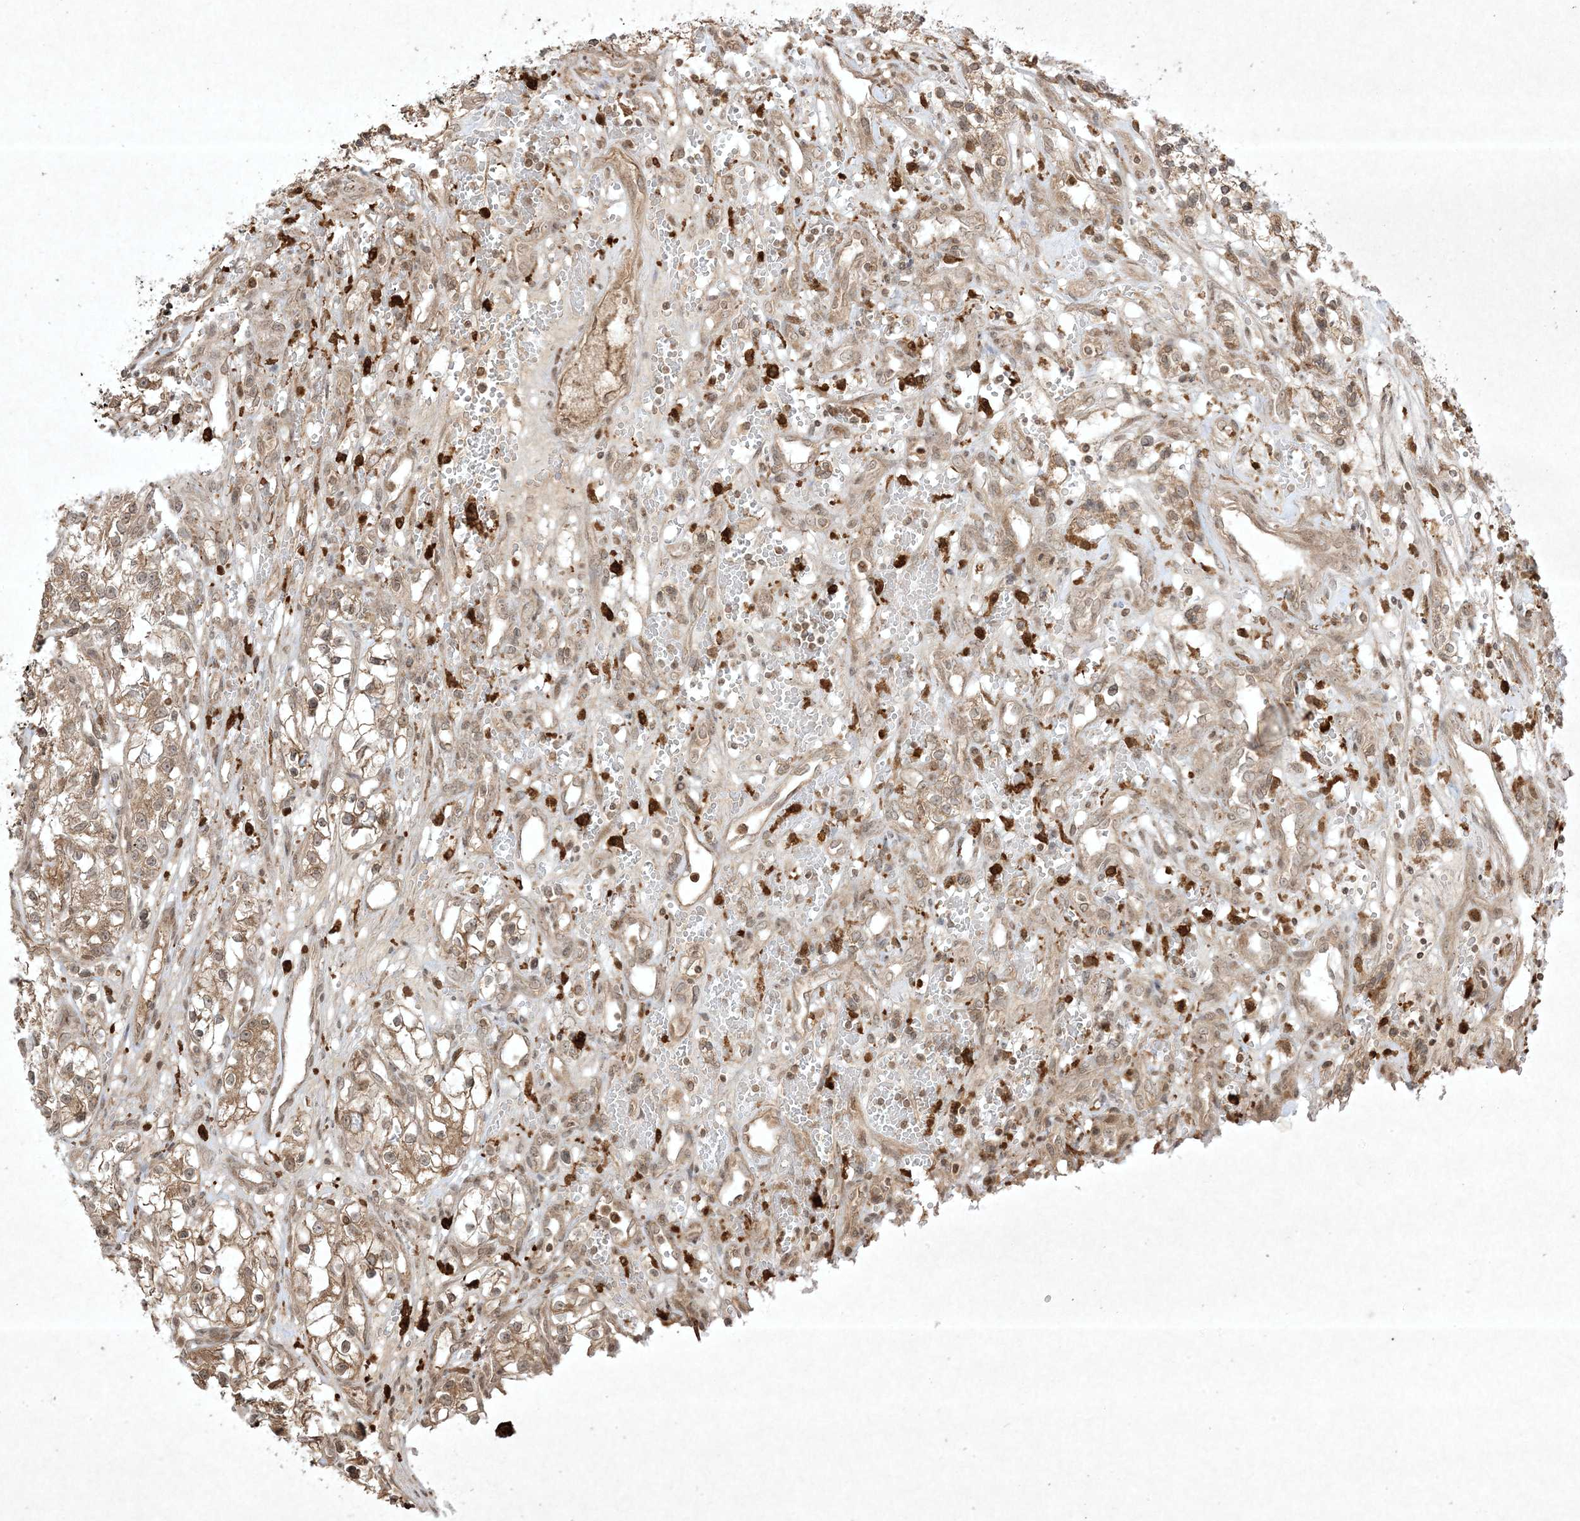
{"staining": {"intensity": "moderate", "quantity": "25%-75%", "location": "cytoplasmic/membranous,nuclear"}, "tissue": "renal cancer", "cell_type": "Tumor cells", "image_type": "cancer", "snomed": [{"axis": "morphology", "description": "Adenocarcinoma, NOS"}, {"axis": "topography", "description": "Kidney"}], "caption": "High-power microscopy captured an IHC histopathology image of adenocarcinoma (renal), revealing moderate cytoplasmic/membranous and nuclear positivity in about 25%-75% of tumor cells. Using DAB (3,3'-diaminobenzidine) (brown) and hematoxylin (blue) stains, captured at high magnification using brightfield microscopy.", "gene": "PTK6", "patient": {"sex": "female", "age": 57}}